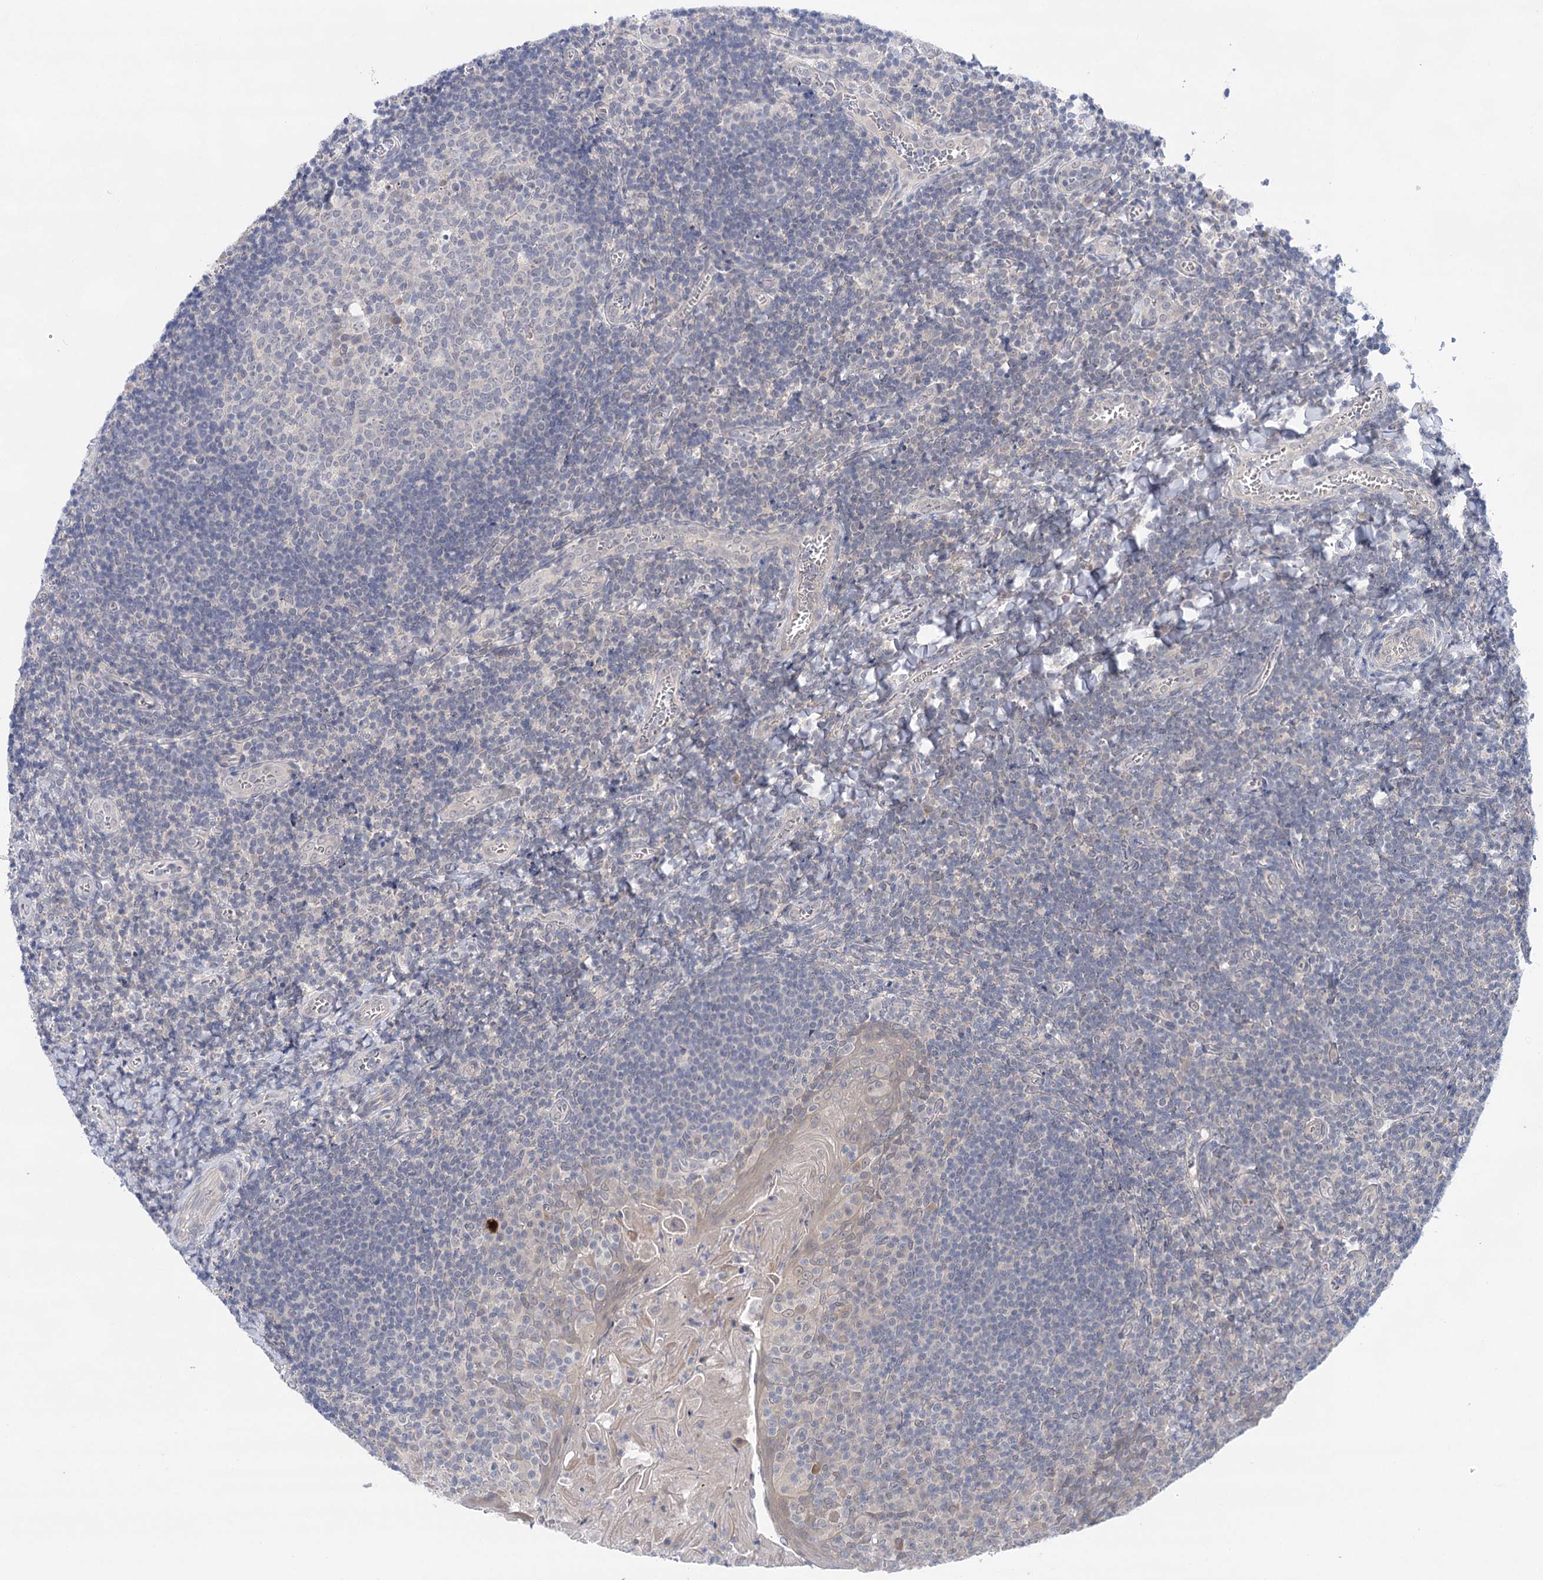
{"staining": {"intensity": "negative", "quantity": "none", "location": "none"}, "tissue": "tonsil", "cell_type": "Germinal center cells", "image_type": "normal", "snomed": [{"axis": "morphology", "description": "Normal tissue, NOS"}, {"axis": "topography", "description": "Tonsil"}], "caption": "Immunohistochemistry image of normal tonsil stained for a protein (brown), which demonstrates no expression in germinal center cells. Nuclei are stained in blue.", "gene": "LALBA", "patient": {"sex": "male", "age": 27}}